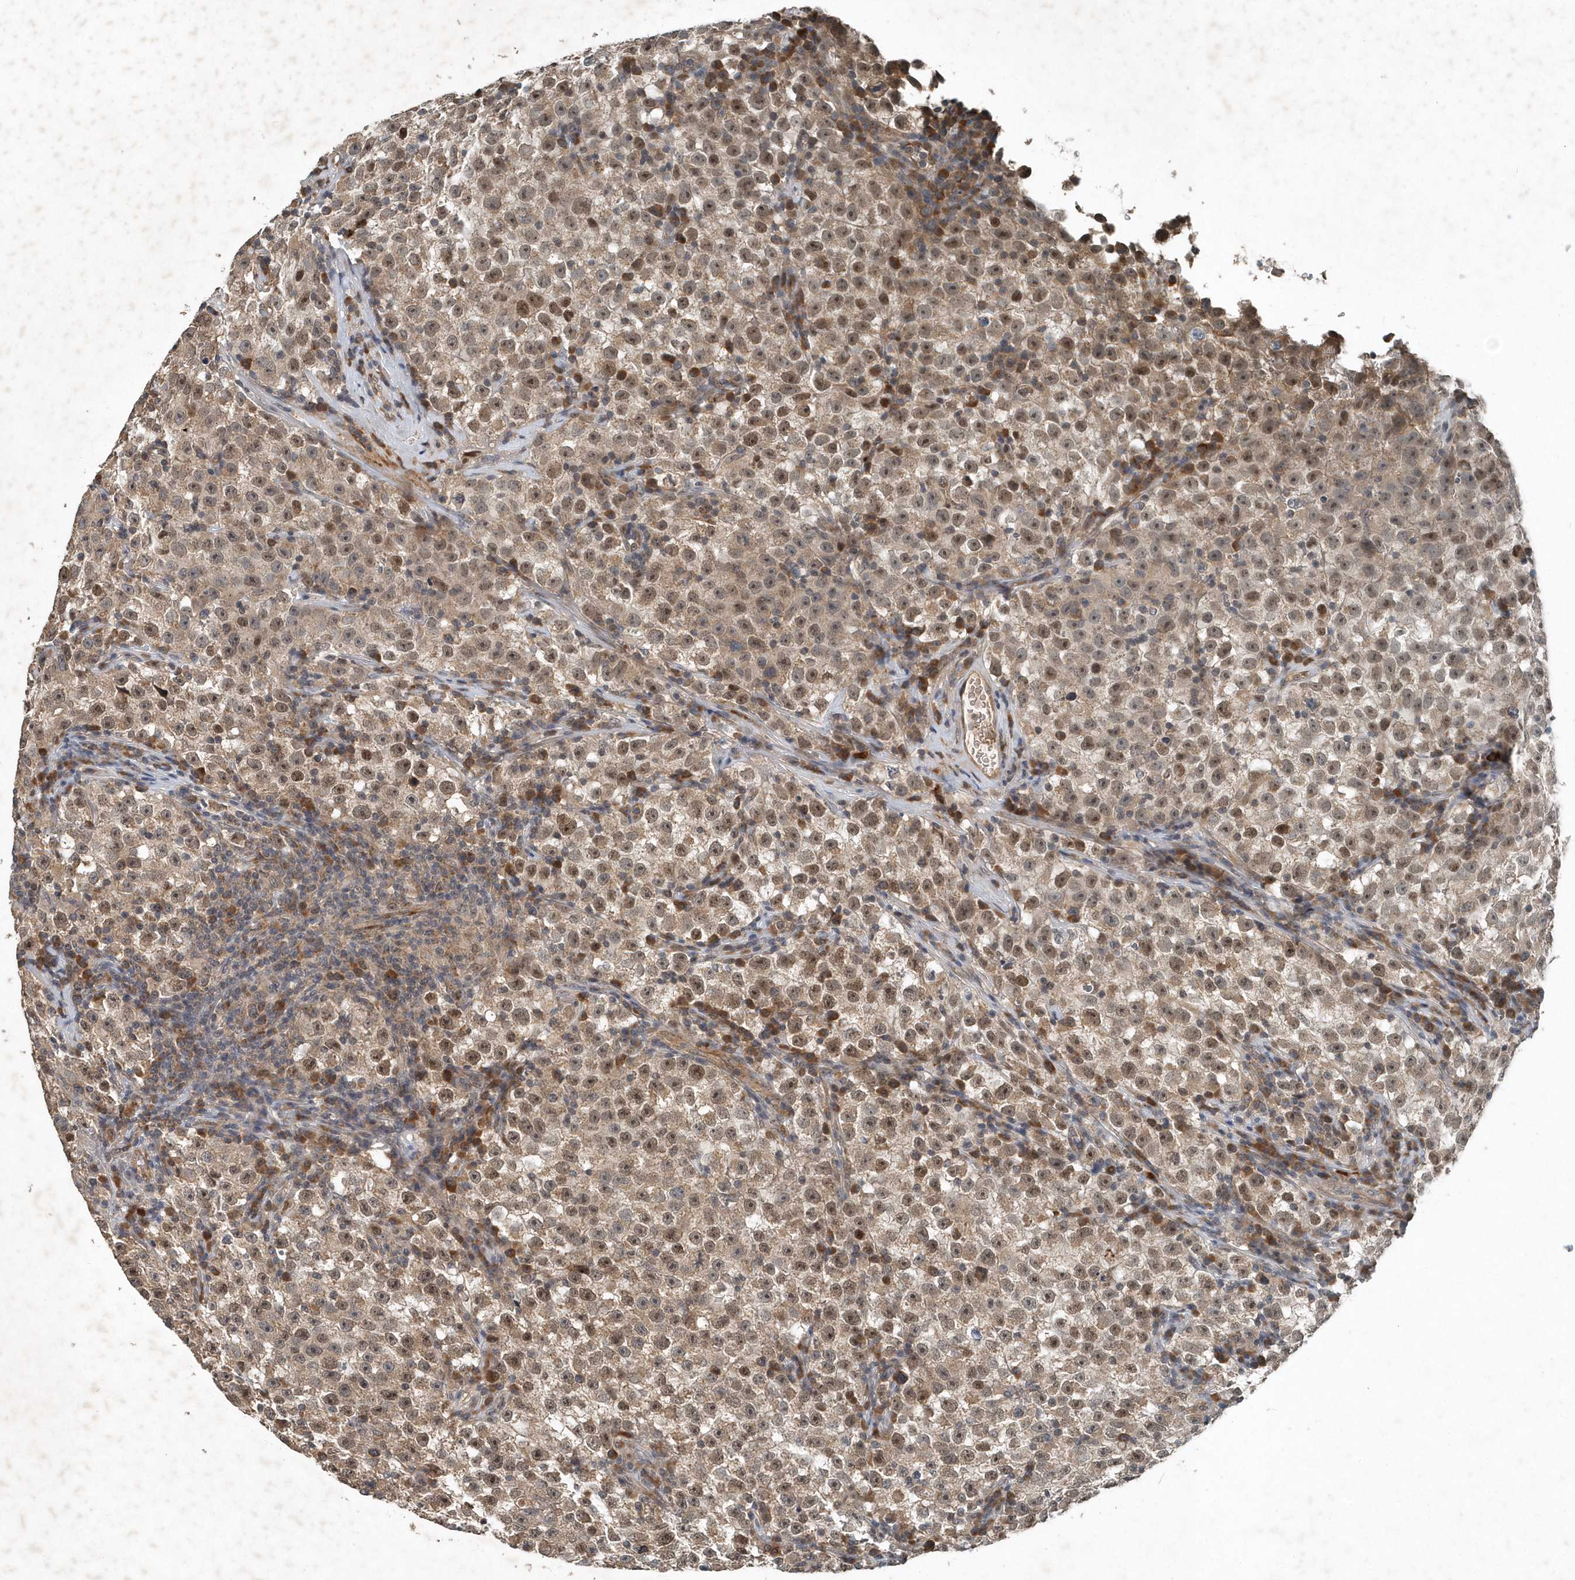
{"staining": {"intensity": "moderate", "quantity": ">75%", "location": "cytoplasmic/membranous,nuclear"}, "tissue": "testis cancer", "cell_type": "Tumor cells", "image_type": "cancer", "snomed": [{"axis": "morphology", "description": "Seminoma, NOS"}, {"axis": "topography", "description": "Testis"}], "caption": "About >75% of tumor cells in human testis seminoma reveal moderate cytoplasmic/membranous and nuclear protein expression as visualized by brown immunohistochemical staining.", "gene": "SCFD2", "patient": {"sex": "male", "age": 22}}